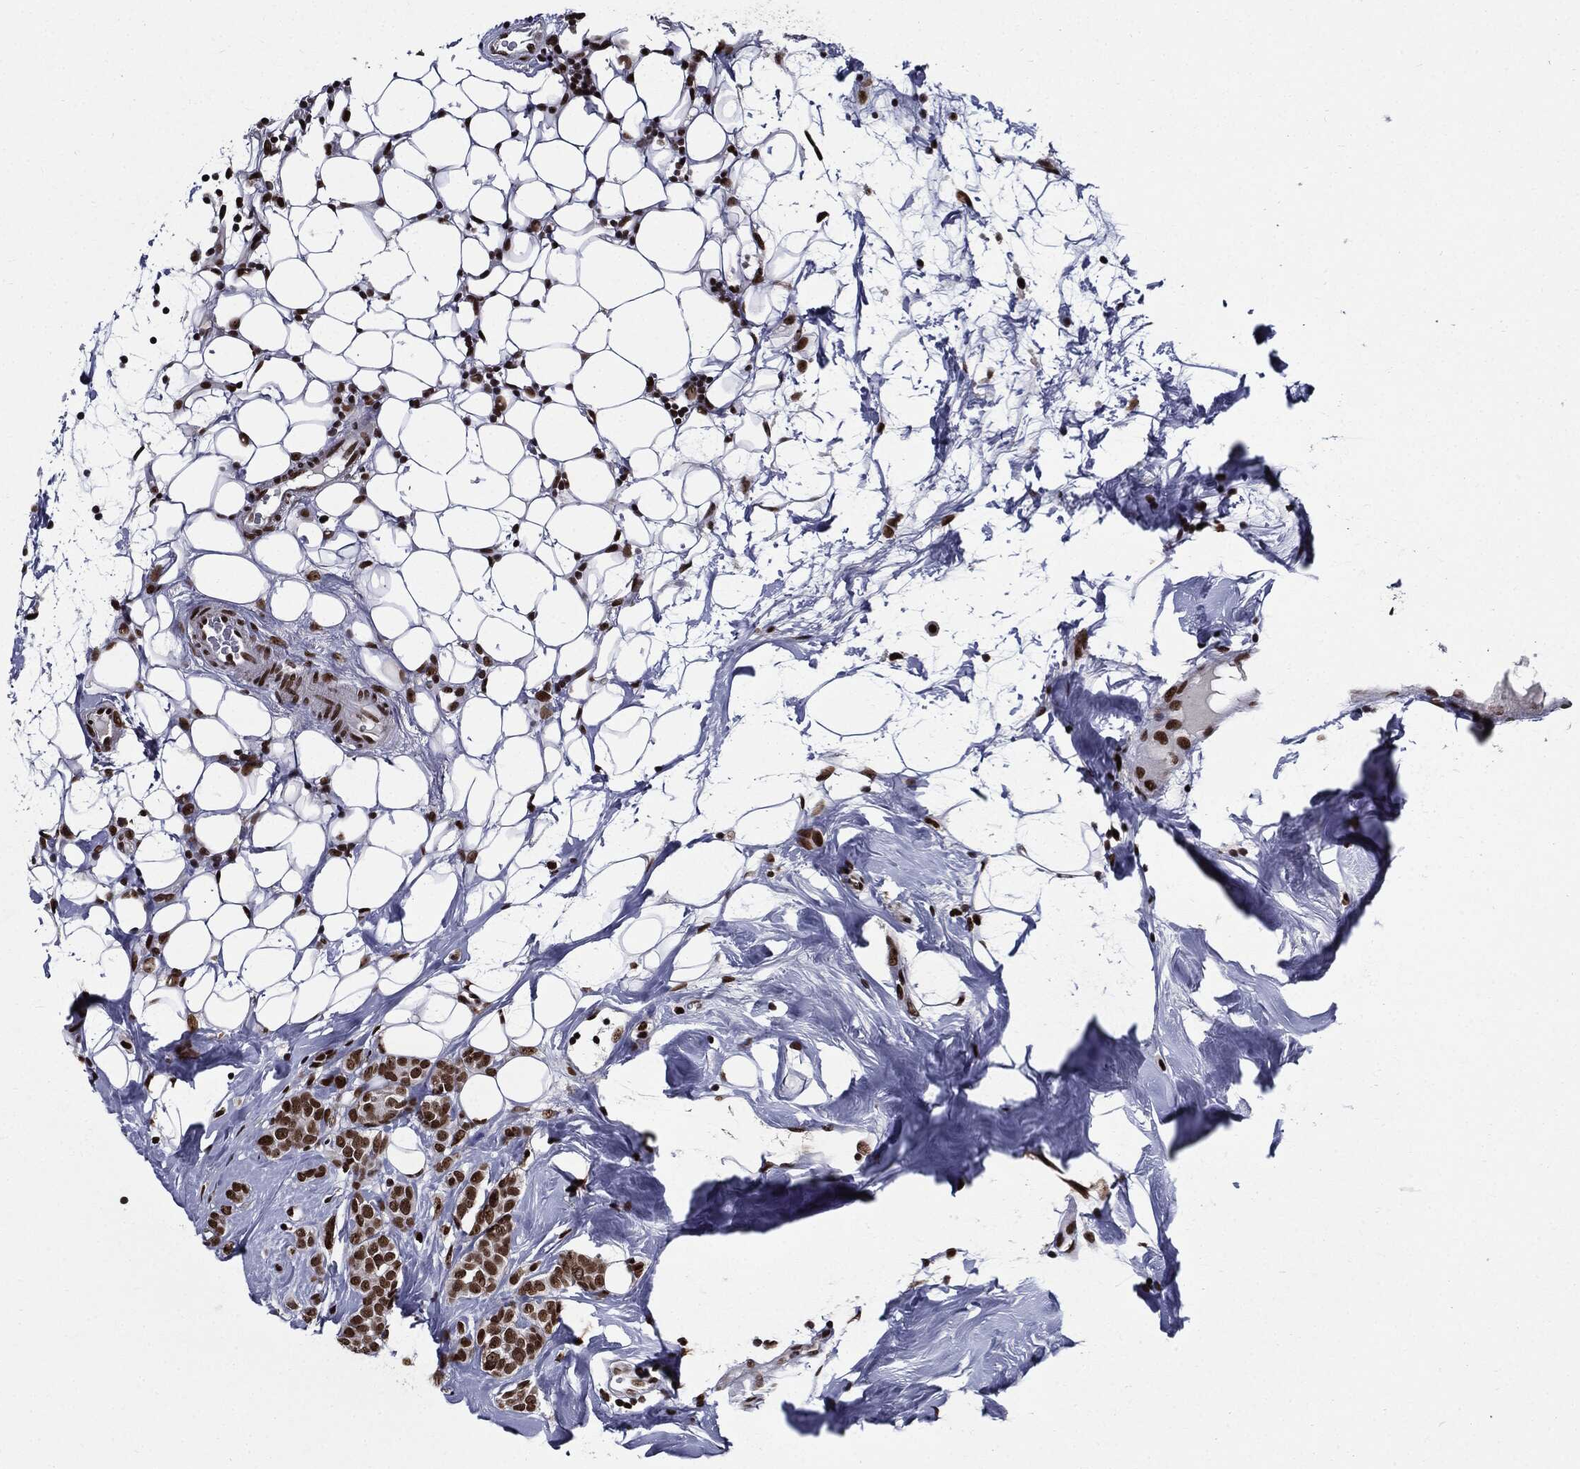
{"staining": {"intensity": "strong", "quantity": ">75%", "location": "nuclear"}, "tissue": "breast cancer", "cell_type": "Tumor cells", "image_type": "cancer", "snomed": [{"axis": "morphology", "description": "Lobular carcinoma"}, {"axis": "topography", "description": "Breast"}], "caption": "Immunohistochemical staining of human breast lobular carcinoma displays high levels of strong nuclear protein expression in about >75% of tumor cells.", "gene": "ZFP91", "patient": {"sex": "female", "age": 49}}